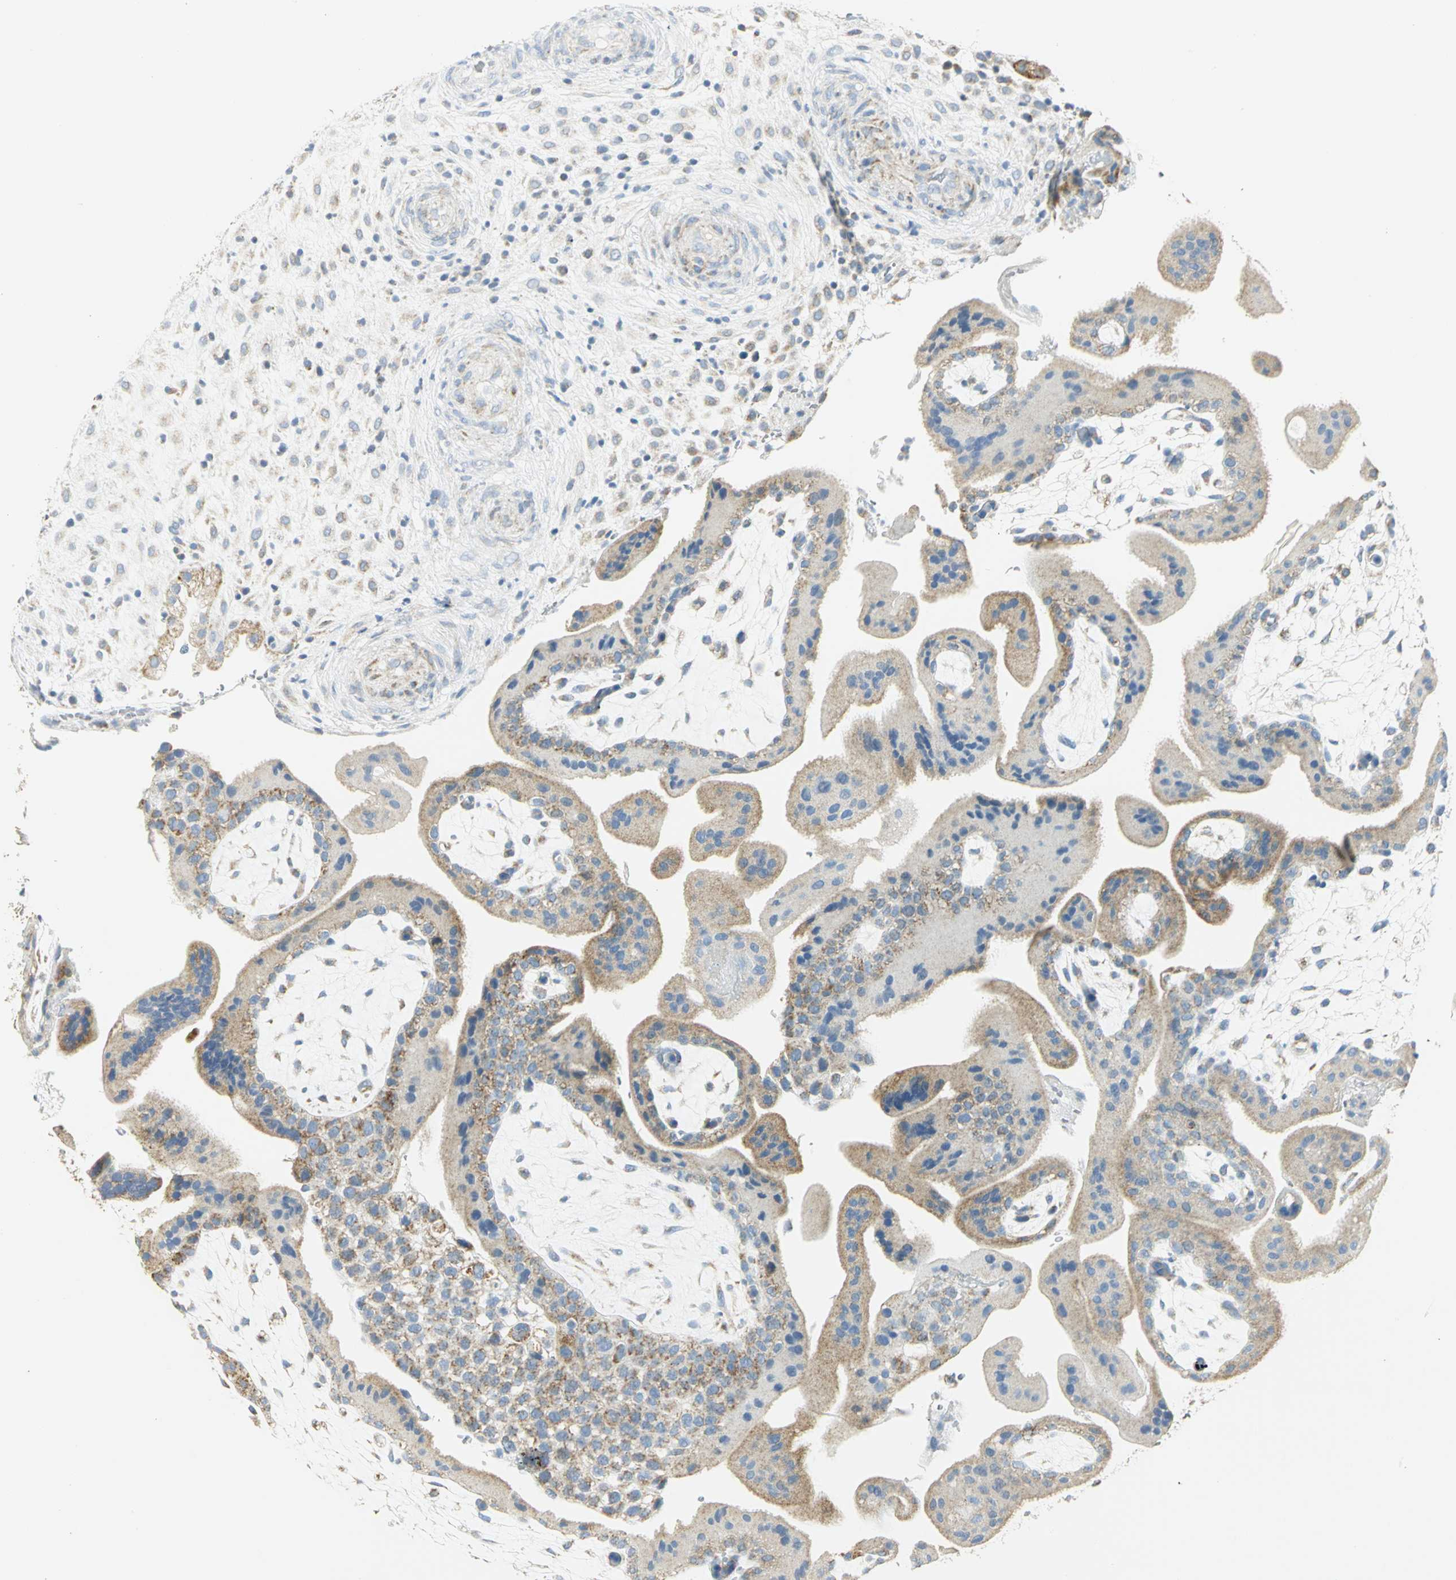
{"staining": {"intensity": "moderate", "quantity": ">75%", "location": "cytoplasmic/membranous"}, "tissue": "placenta", "cell_type": "Decidual cells", "image_type": "normal", "snomed": [{"axis": "morphology", "description": "Normal tissue, NOS"}, {"axis": "topography", "description": "Placenta"}], "caption": "Immunohistochemical staining of unremarkable placenta displays moderate cytoplasmic/membranous protein expression in approximately >75% of decidual cells.", "gene": "NTRK1", "patient": {"sex": "female", "age": 35}}